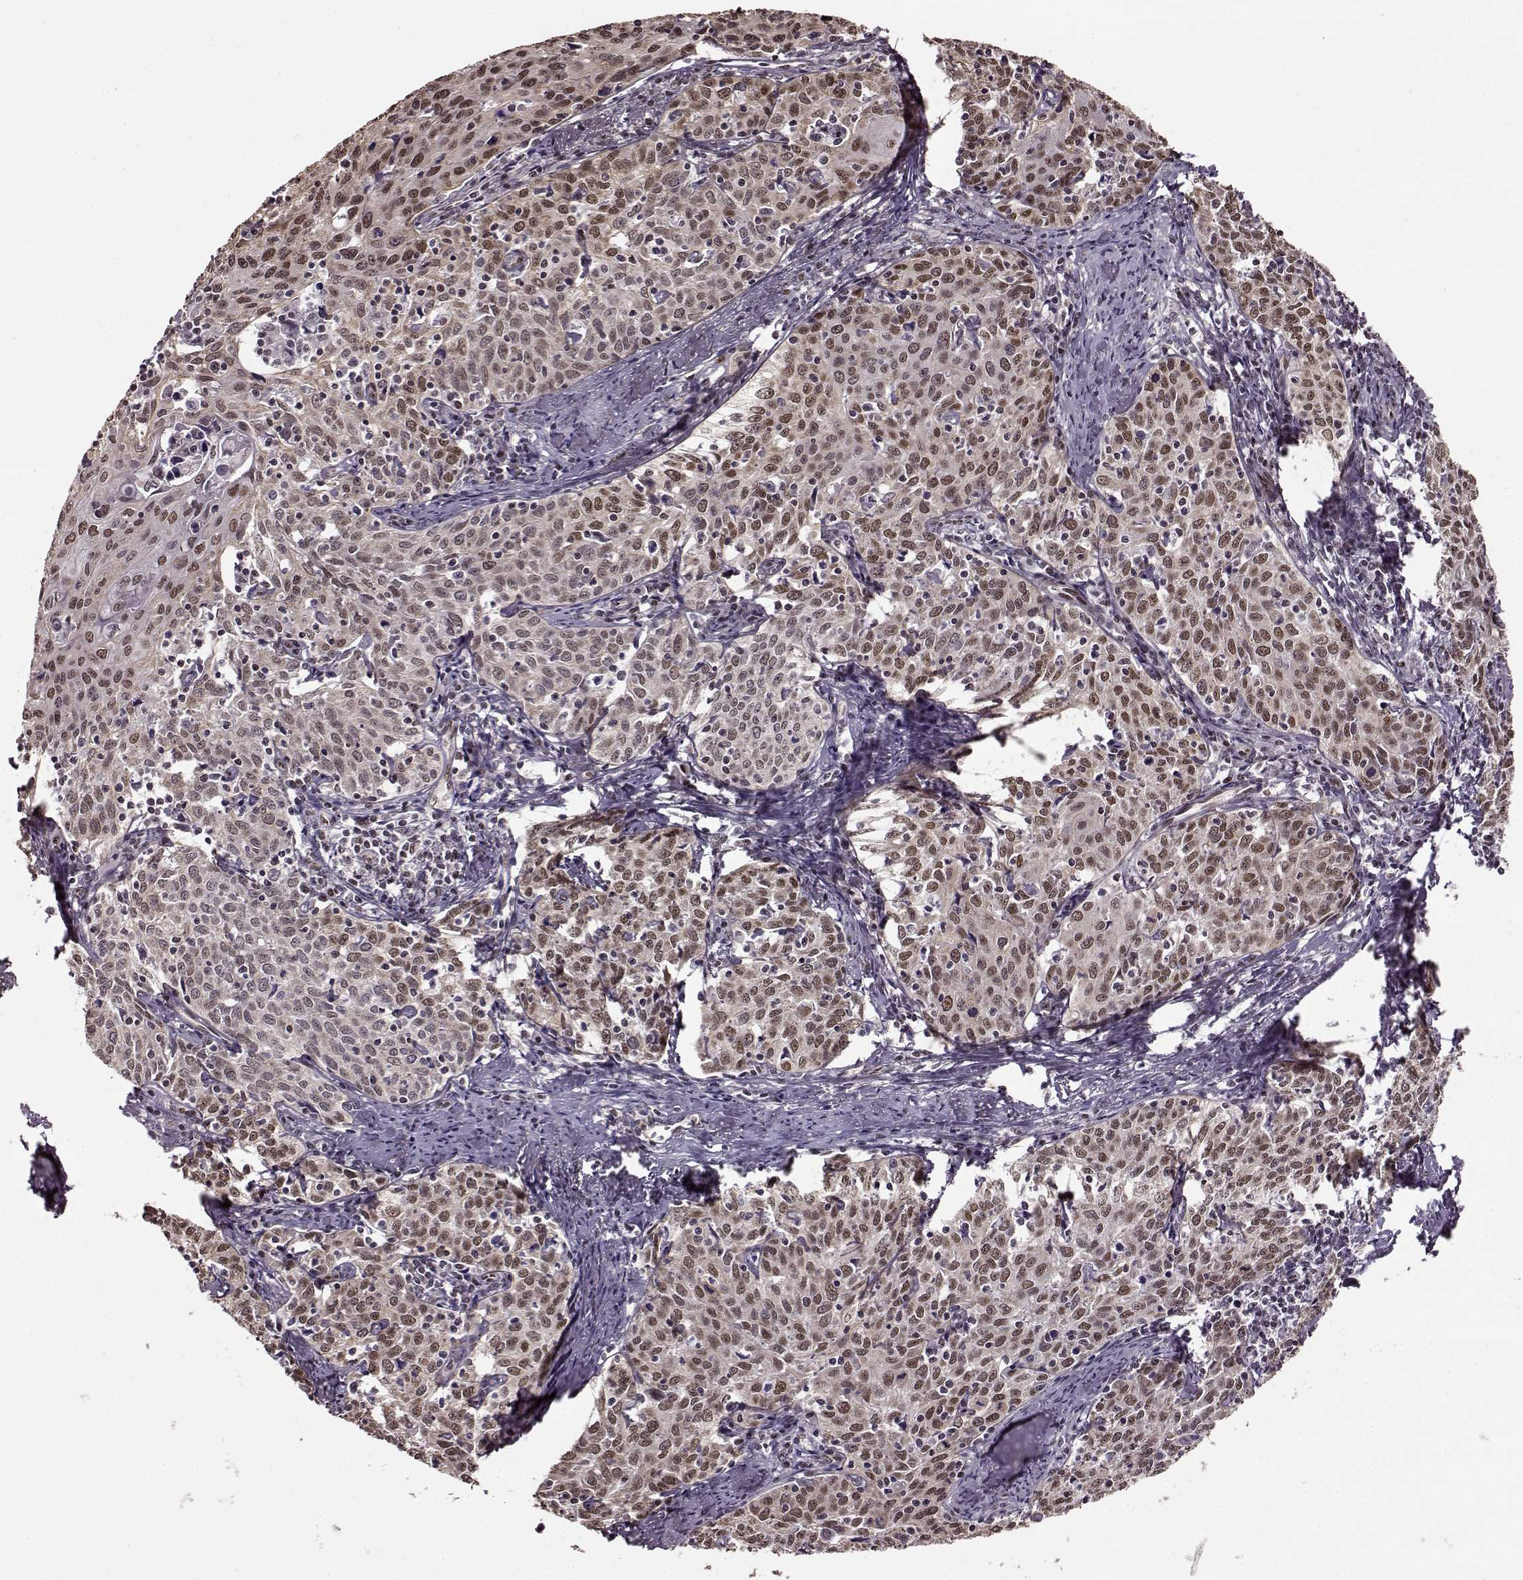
{"staining": {"intensity": "moderate", "quantity": "25%-75%", "location": "nuclear"}, "tissue": "cervical cancer", "cell_type": "Tumor cells", "image_type": "cancer", "snomed": [{"axis": "morphology", "description": "Squamous cell carcinoma, NOS"}, {"axis": "topography", "description": "Cervix"}], "caption": "Protein expression analysis of human cervical squamous cell carcinoma reveals moderate nuclear staining in about 25%-75% of tumor cells.", "gene": "FTO", "patient": {"sex": "female", "age": 62}}